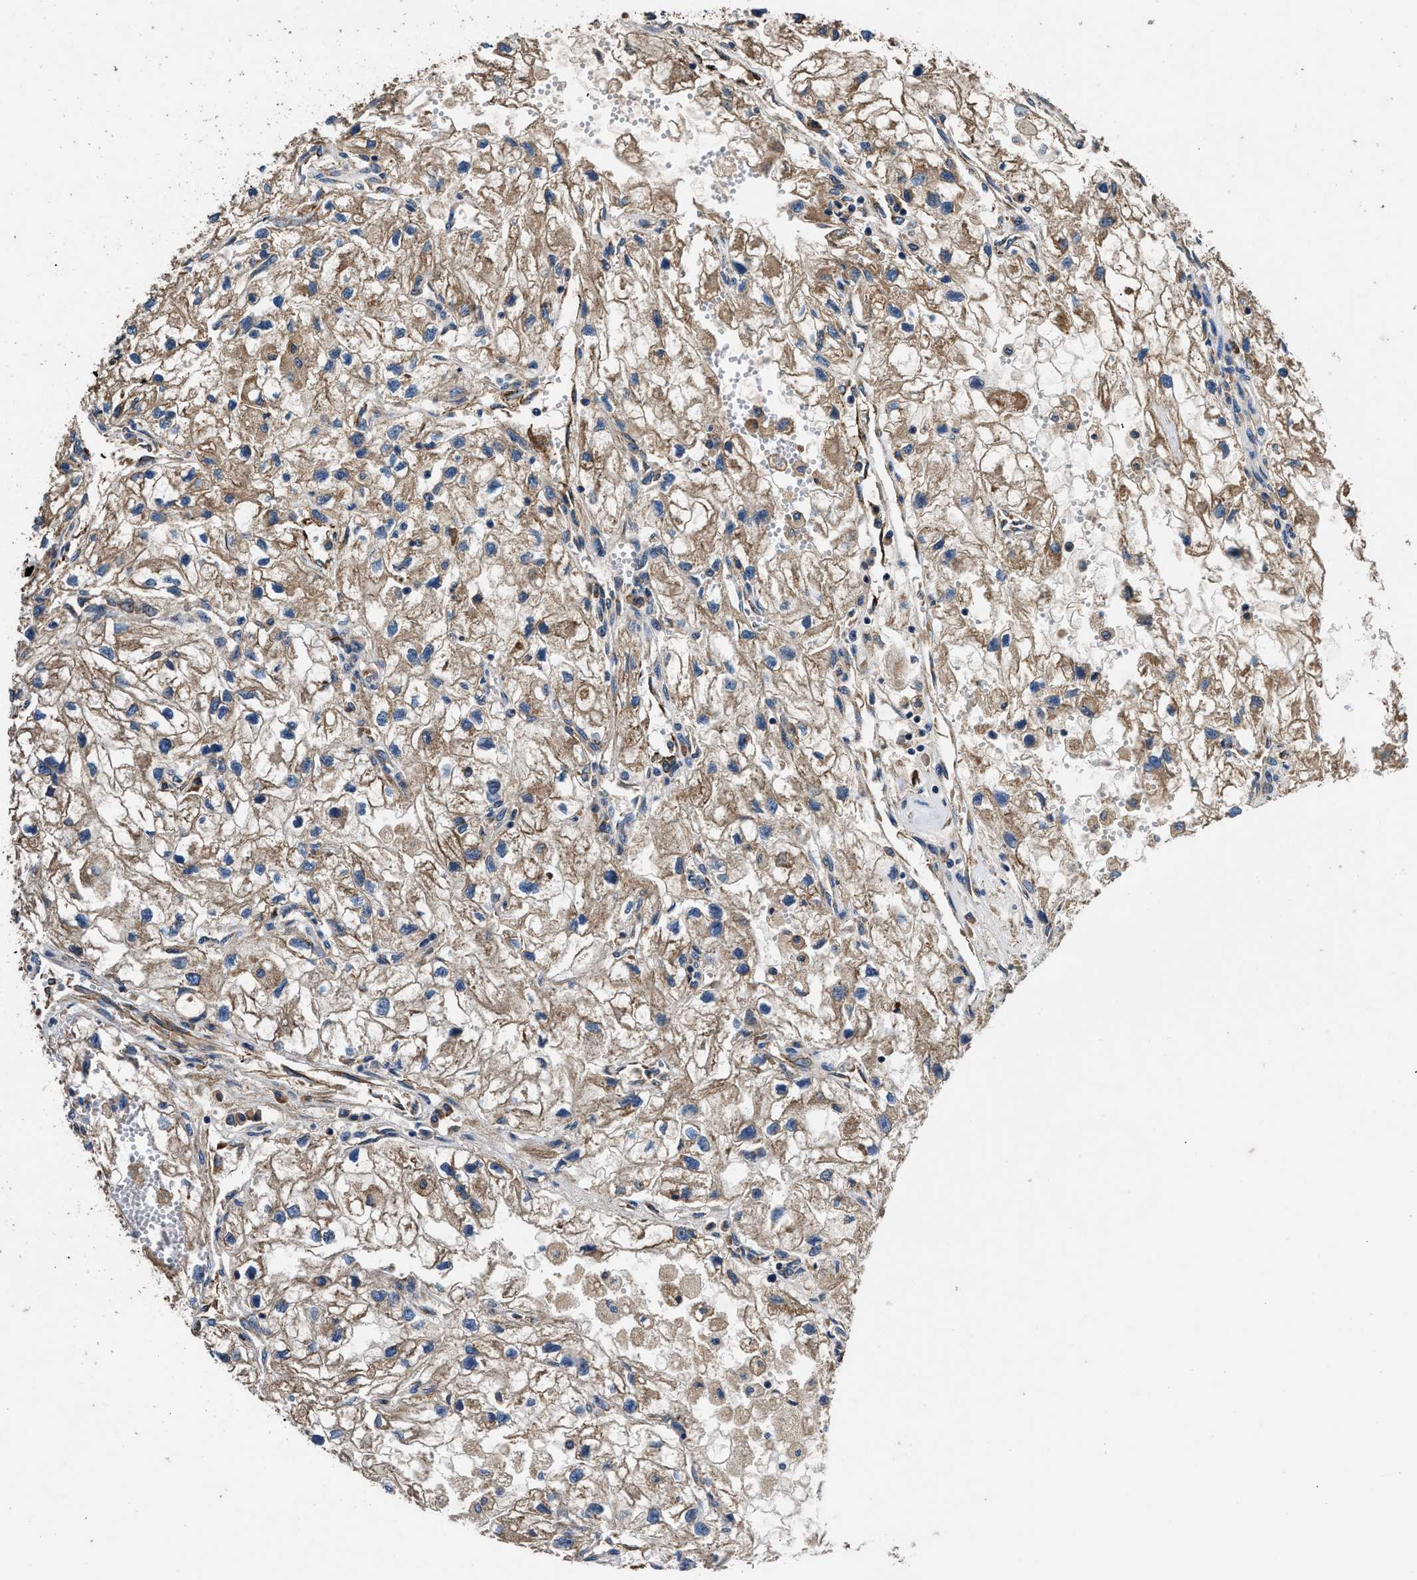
{"staining": {"intensity": "weak", "quantity": "25%-75%", "location": "cytoplasmic/membranous"}, "tissue": "renal cancer", "cell_type": "Tumor cells", "image_type": "cancer", "snomed": [{"axis": "morphology", "description": "Adenocarcinoma, NOS"}, {"axis": "topography", "description": "Kidney"}], "caption": "Human renal cancer (adenocarcinoma) stained for a protein (brown) displays weak cytoplasmic/membranous positive expression in about 25%-75% of tumor cells.", "gene": "DHRS7B", "patient": {"sex": "female", "age": 70}}